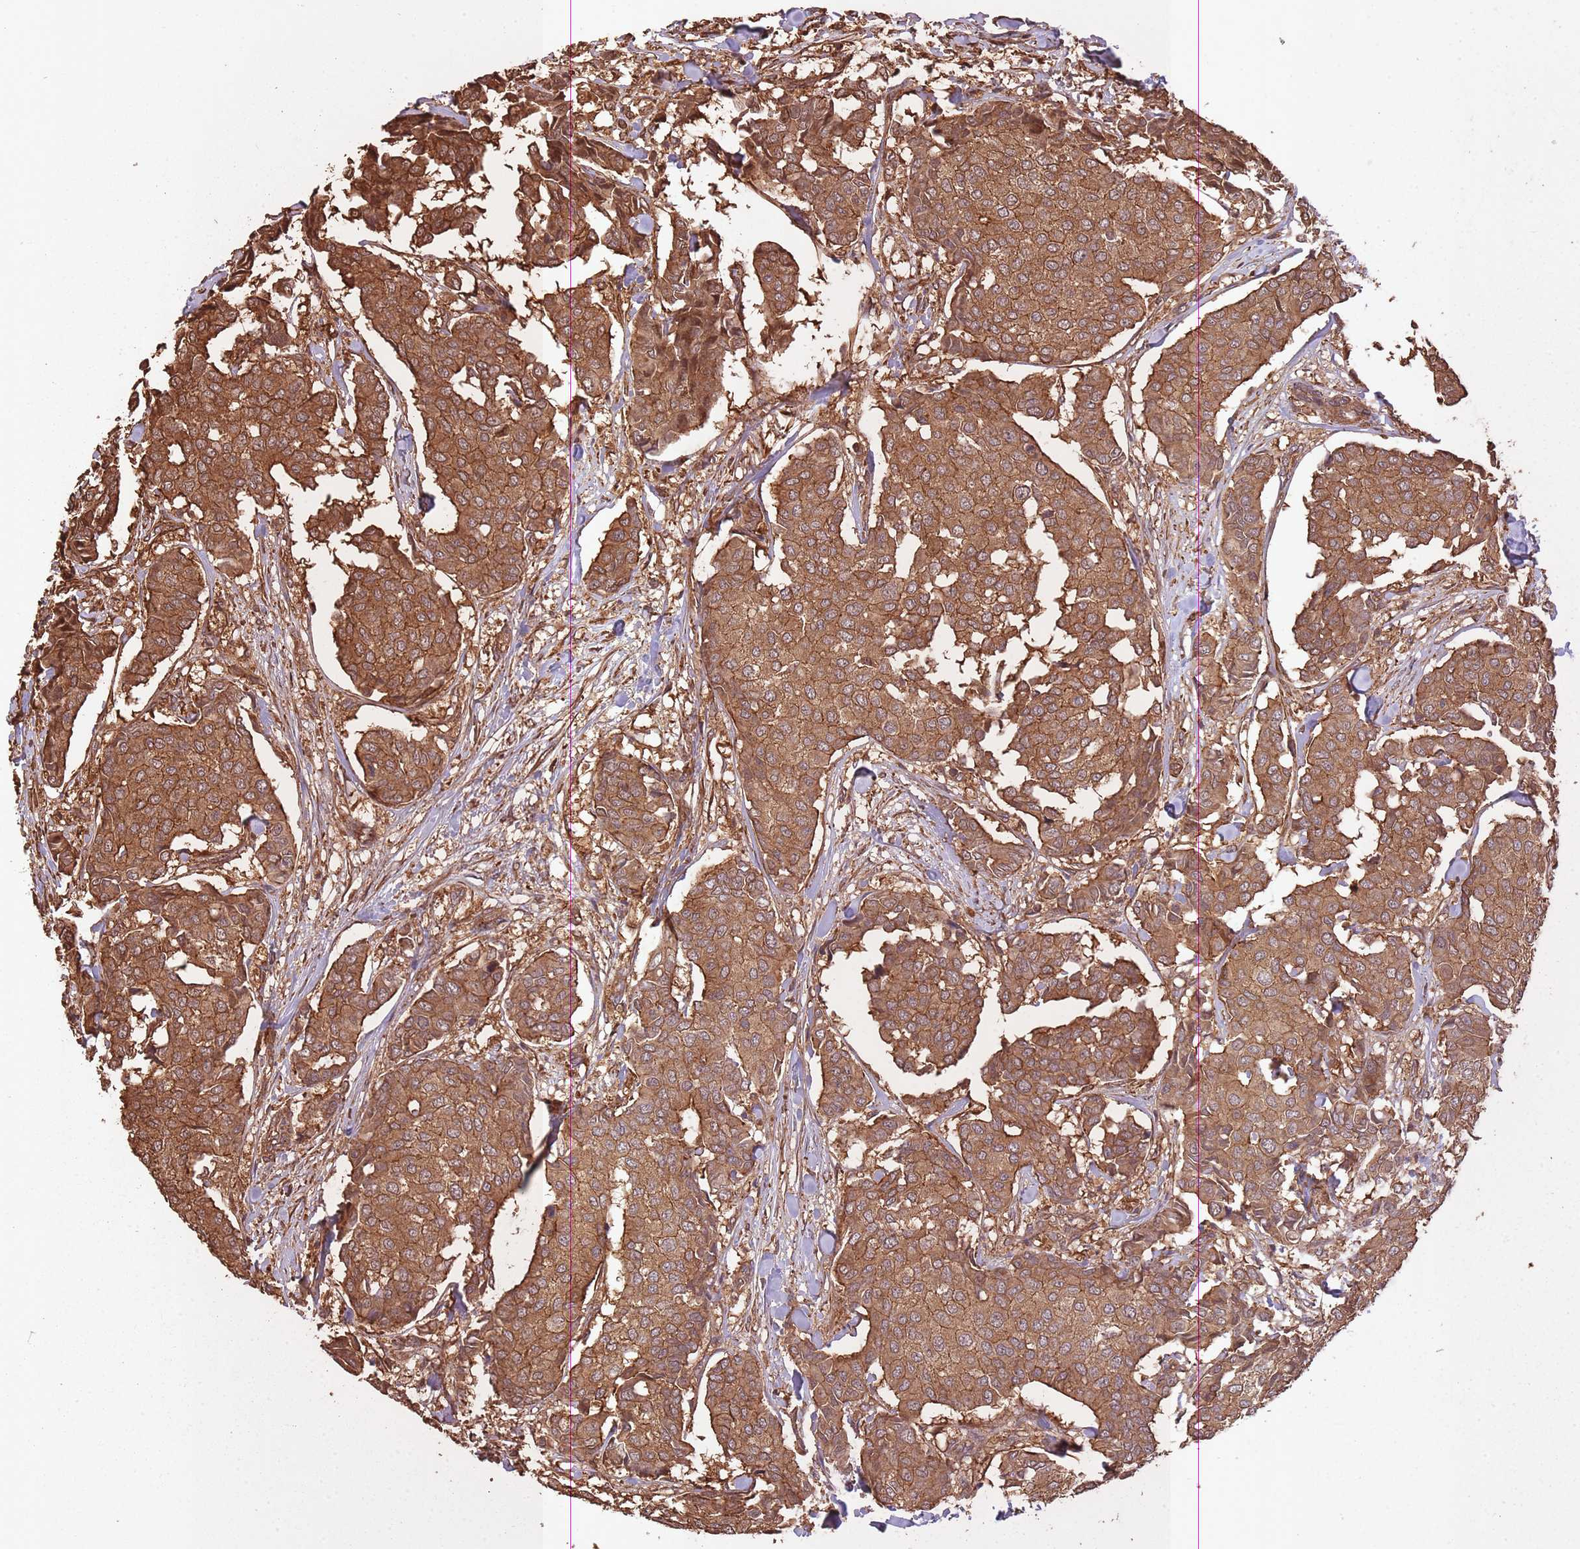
{"staining": {"intensity": "strong", "quantity": ">75%", "location": "cytoplasmic/membranous"}, "tissue": "breast cancer", "cell_type": "Tumor cells", "image_type": "cancer", "snomed": [{"axis": "morphology", "description": "Duct carcinoma"}, {"axis": "topography", "description": "Breast"}], "caption": "A photomicrograph showing strong cytoplasmic/membranous expression in approximately >75% of tumor cells in breast invasive ductal carcinoma, as visualized by brown immunohistochemical staining.", "gene": "ARMH3", "patient": {"sex": "female", "age": 75}}